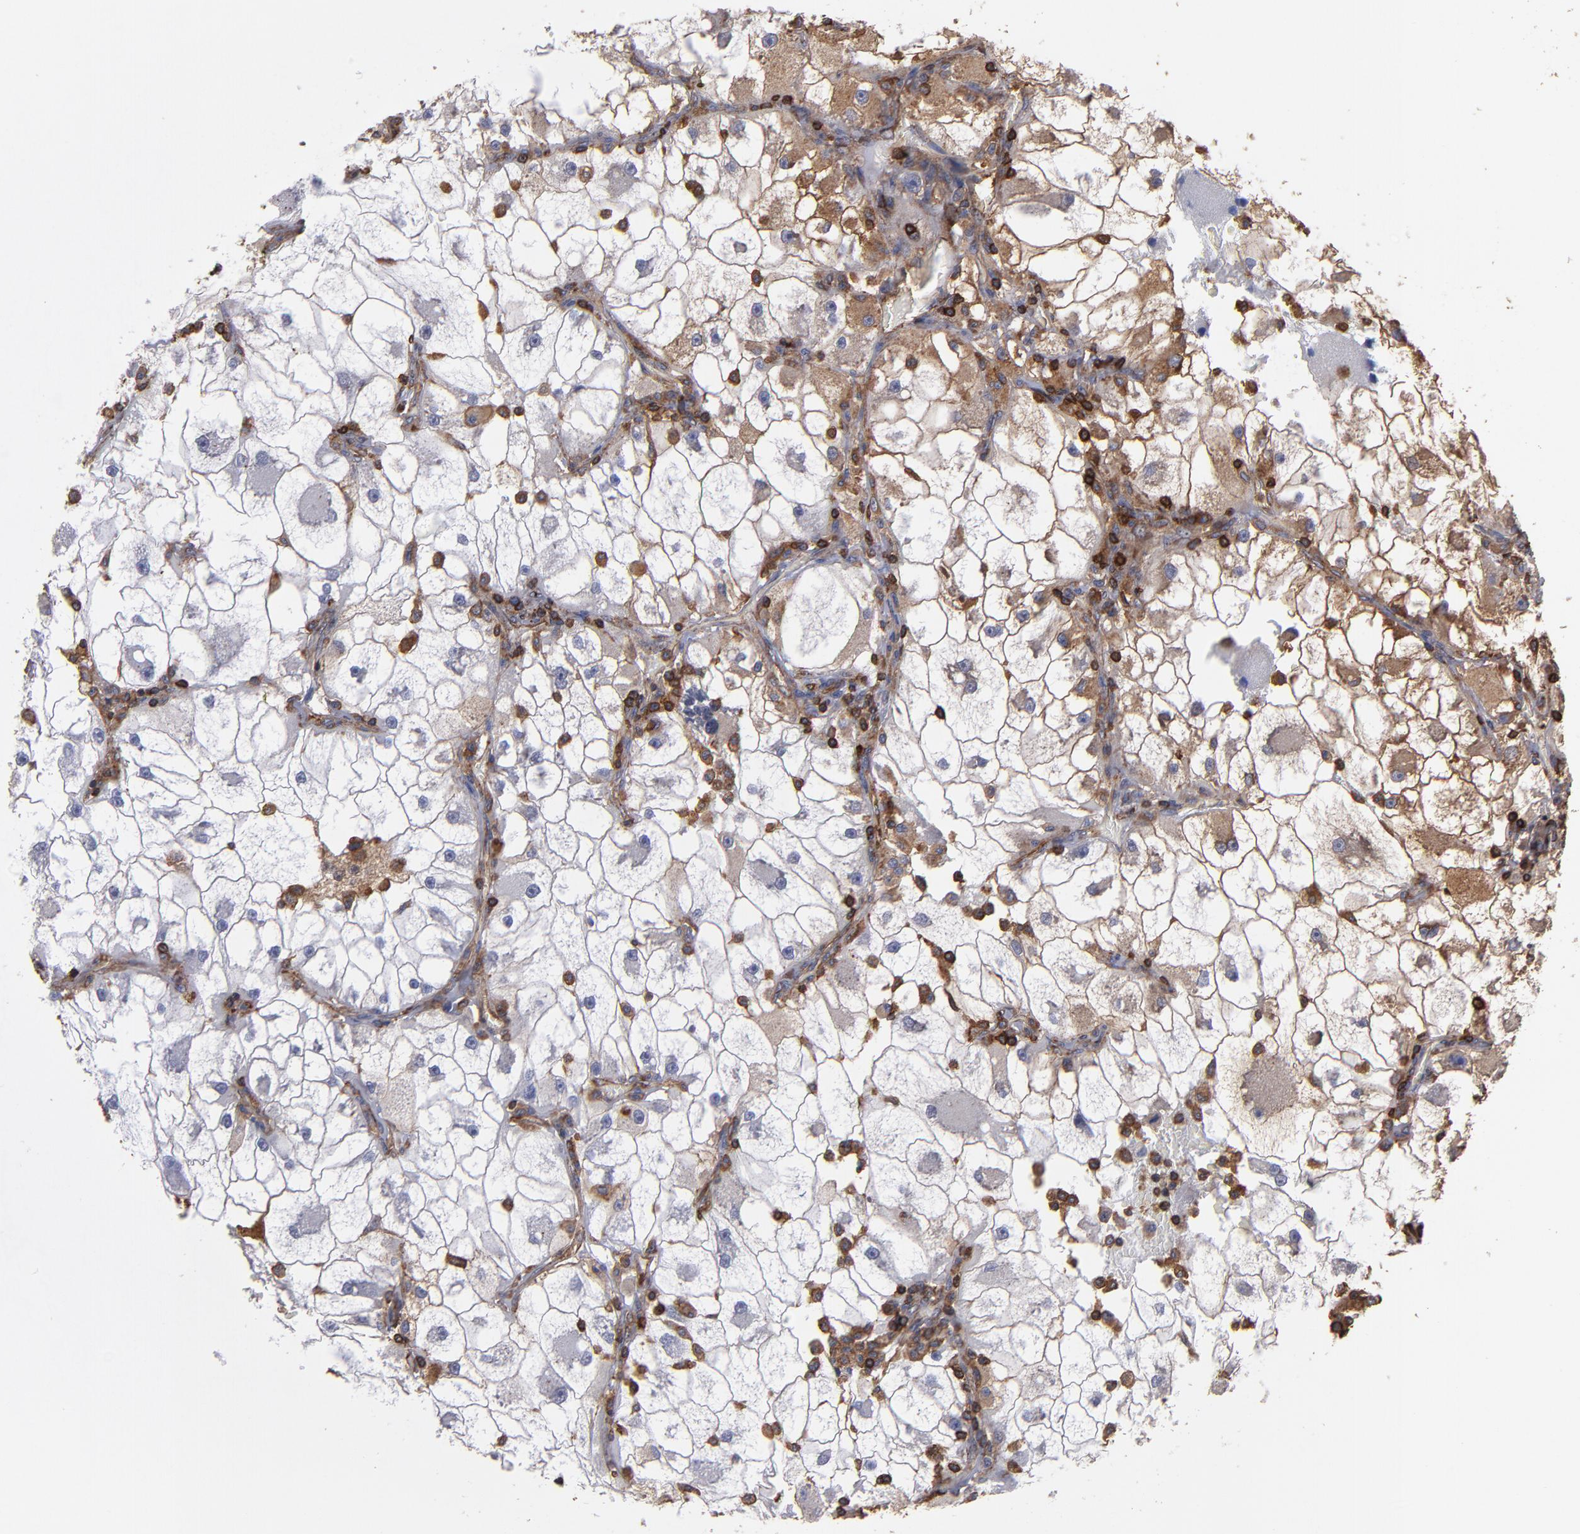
{"staining": {"intensity": "weak", "quantity": "<25%", "location": "cytoplasmic/membranous"}, "tissue": "renal cancer", "cell_type": "Tumor cells", "image_type": "cancer", "snomed": [{"axis": "morphology", "description": "Adenocarcinoma, NOS"}, {"axis": "topography", "description": "Kidney"}], "caption": "DAB immunohistochemical staining of adenocarcinoma (renal) displays no significant positivity in tumor cells. Brightfield microscopy of immunohistochemistry stained with DAB (3,3'-diaminobenzidine) (brown) and hematoxylin (blue), captured at high magnification.", "gene": "ACTN4", "patient": {"sex": "female", "age": 73}}